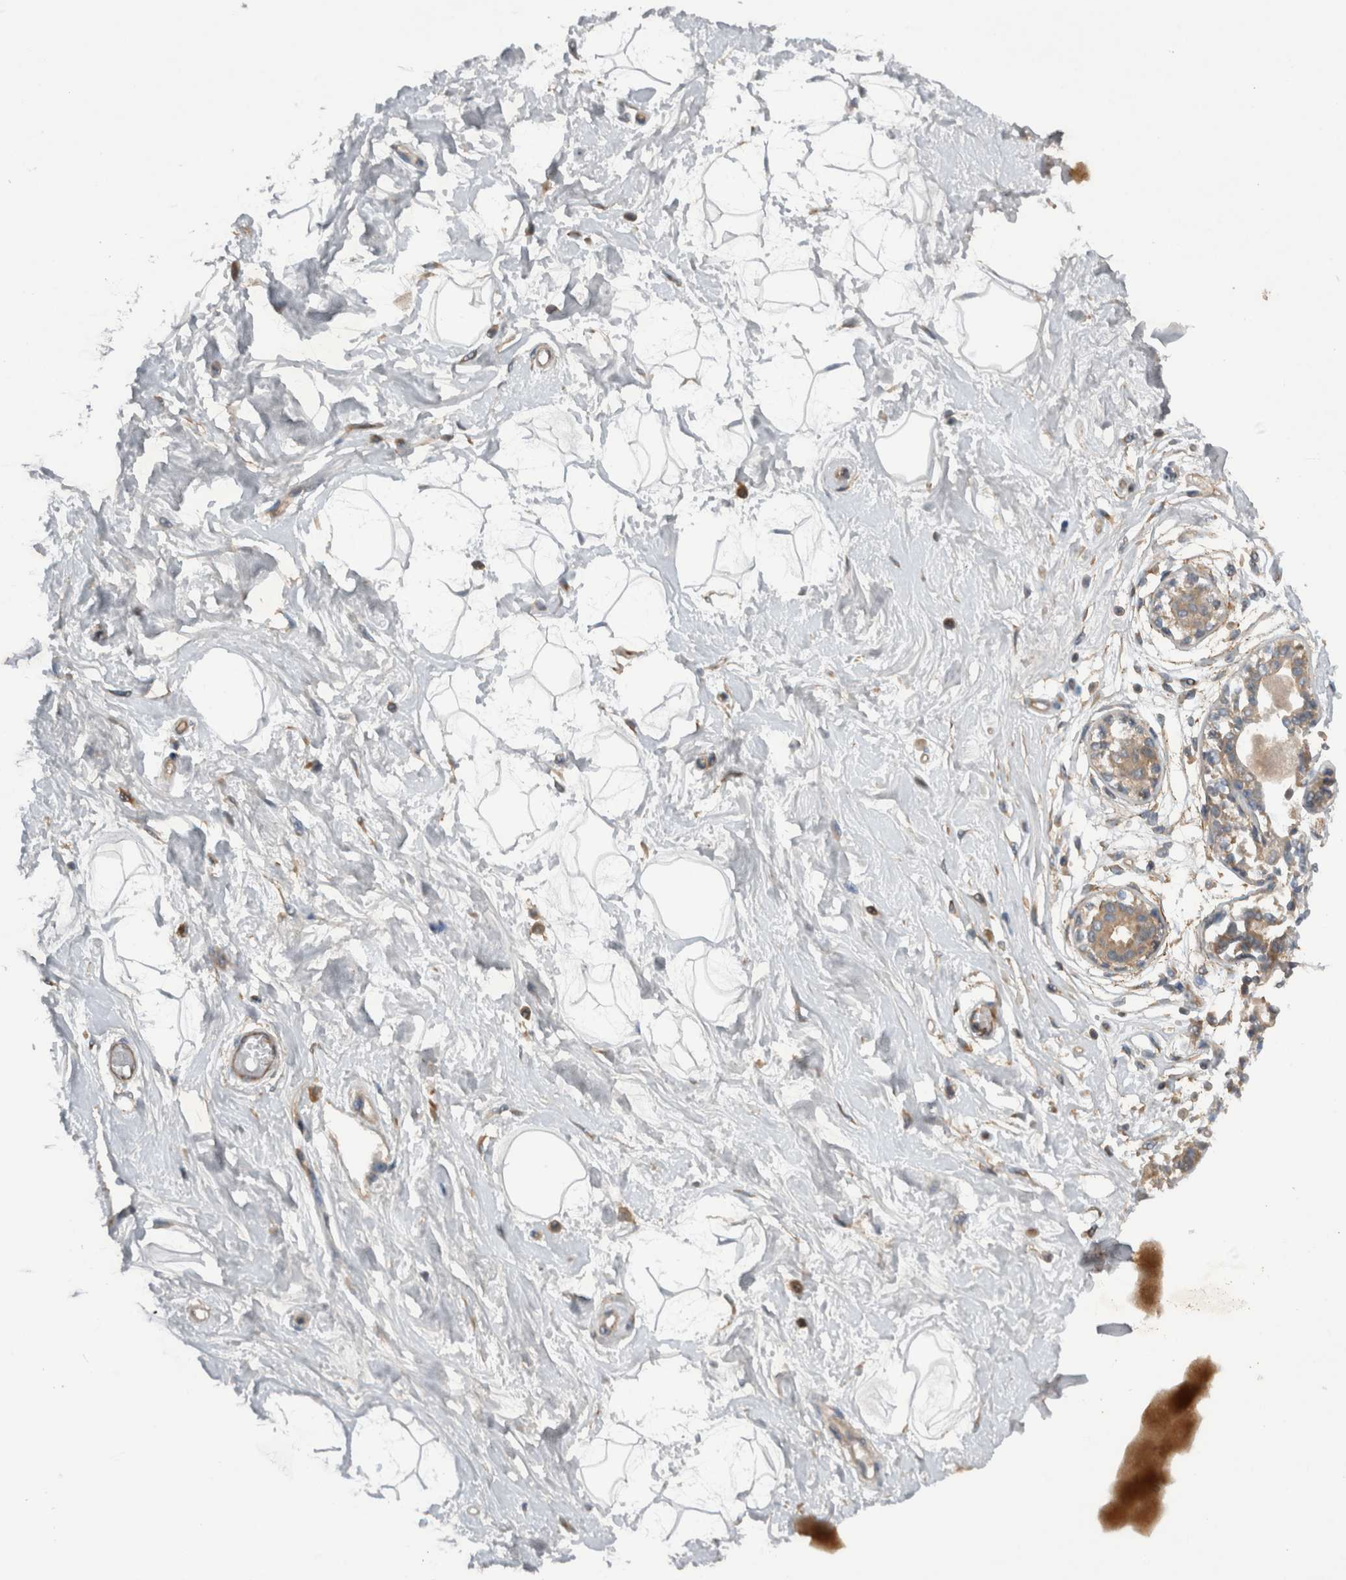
{"staining": {"intensity": "weak", "quantity": "<25%", "location": "cytoplasmic/membranous"}, "tissue": "breast", "cell_type": "Adipocytes", "image_type": "normal", "snomed": [{"axis": "morphology", "description": "Normal tissue, NOS"}, {"axis": "topography", "description": "Breast"}], "caption": "Image shows no protein positivity in adipocytes of benign breast. (DAB IHC, high magnification).", "gene": "SCARA5", "patient": {"sex": "female", "age": 45}}